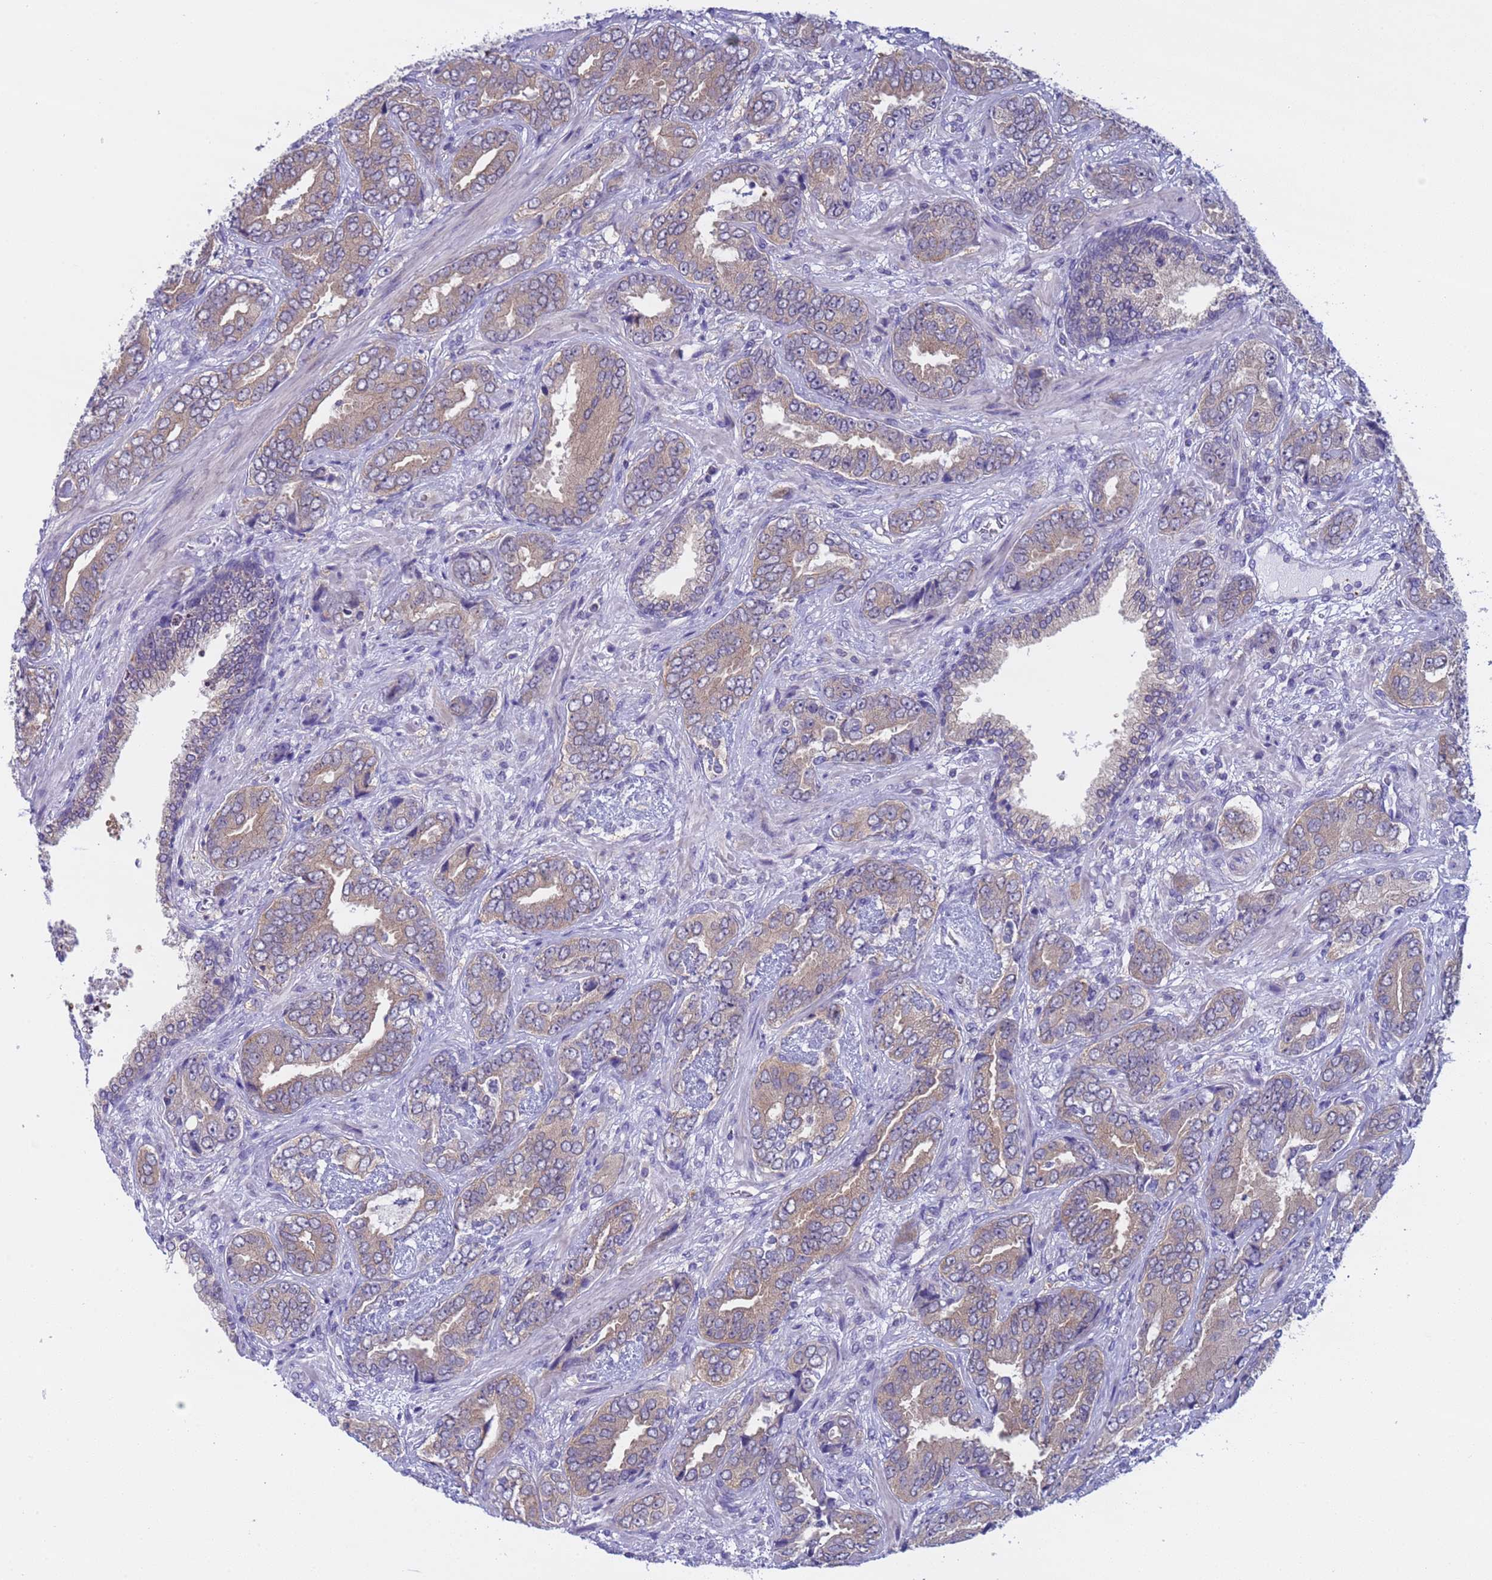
{"staining": {"intensity": "weak", "quantity": ">75%", "location": "cytoplasmic/membranous"}, "tissue": "prostate cancer", "cell_type": "Tumor cells", "image_type": "cancer", "snomed": [{"axis": "morphology", "description": "Adenocarcinoma, High grade"}, {"axis": "topography", "description": "Prostate"}], "caption": "Tumor cells demonstrate low levels of weak cytoplasmic/membranous positivity in about >75% of cells in human prostate cancer (adenocarcinoma (high-grade)).", "gene": "CAPN7", "patient": {"sex": "male", "age": 71}}